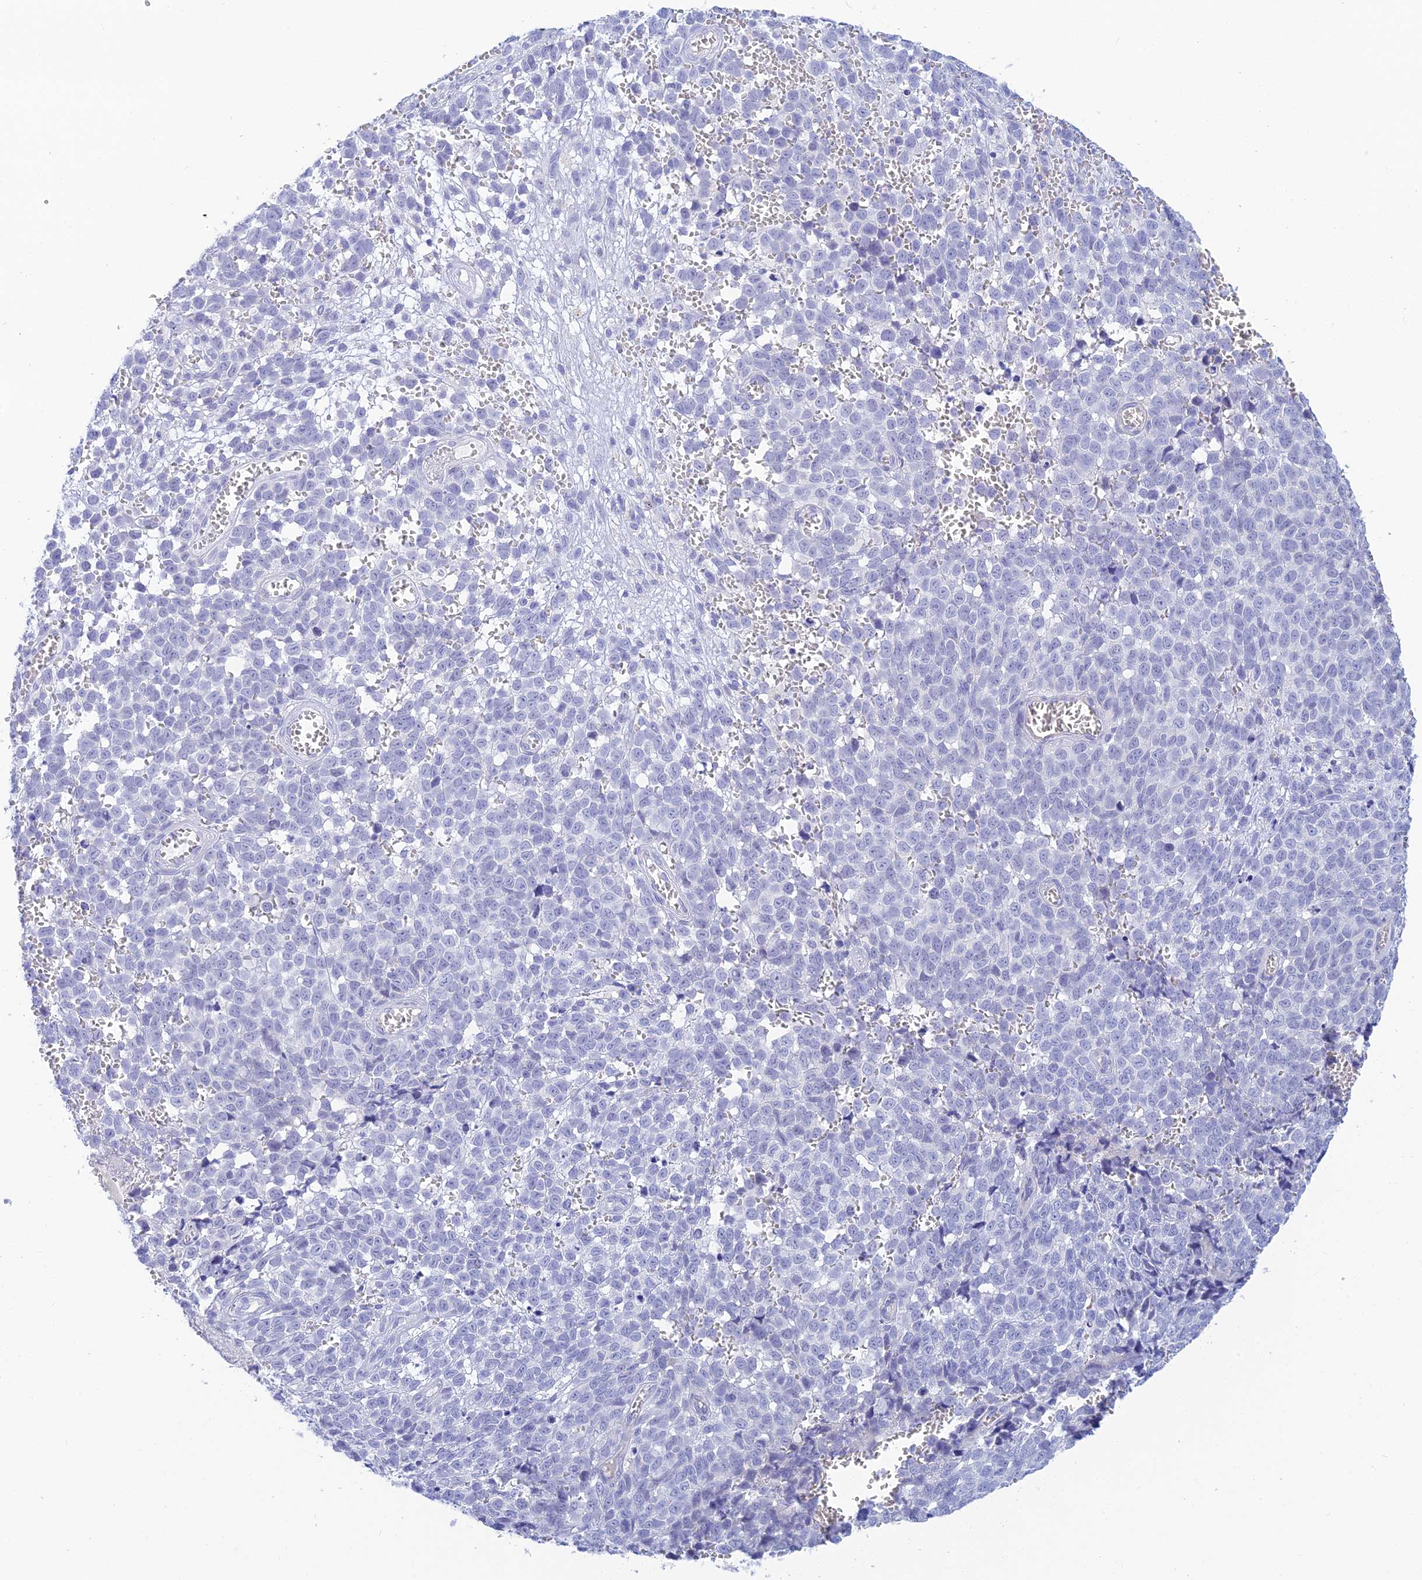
{"staining": {"intensity": "negative", "quantity": "none", "location": "none"}, "tissue": "melanoma", "cell_type": "Tumor cells", "image_type": "cancer", "snomed": [{"axis": "morphology", "description": "Malignant melanoma, NOS"}, {"axis": "topography", "description": "Nose, NOS"}], "caption": "This is an immunohistochemistry photomicrograph of human malignant melanoma. There is no staining in tumor cells.", "gene": "CEP152", "patient": {"sex": "female", "age": 48}}